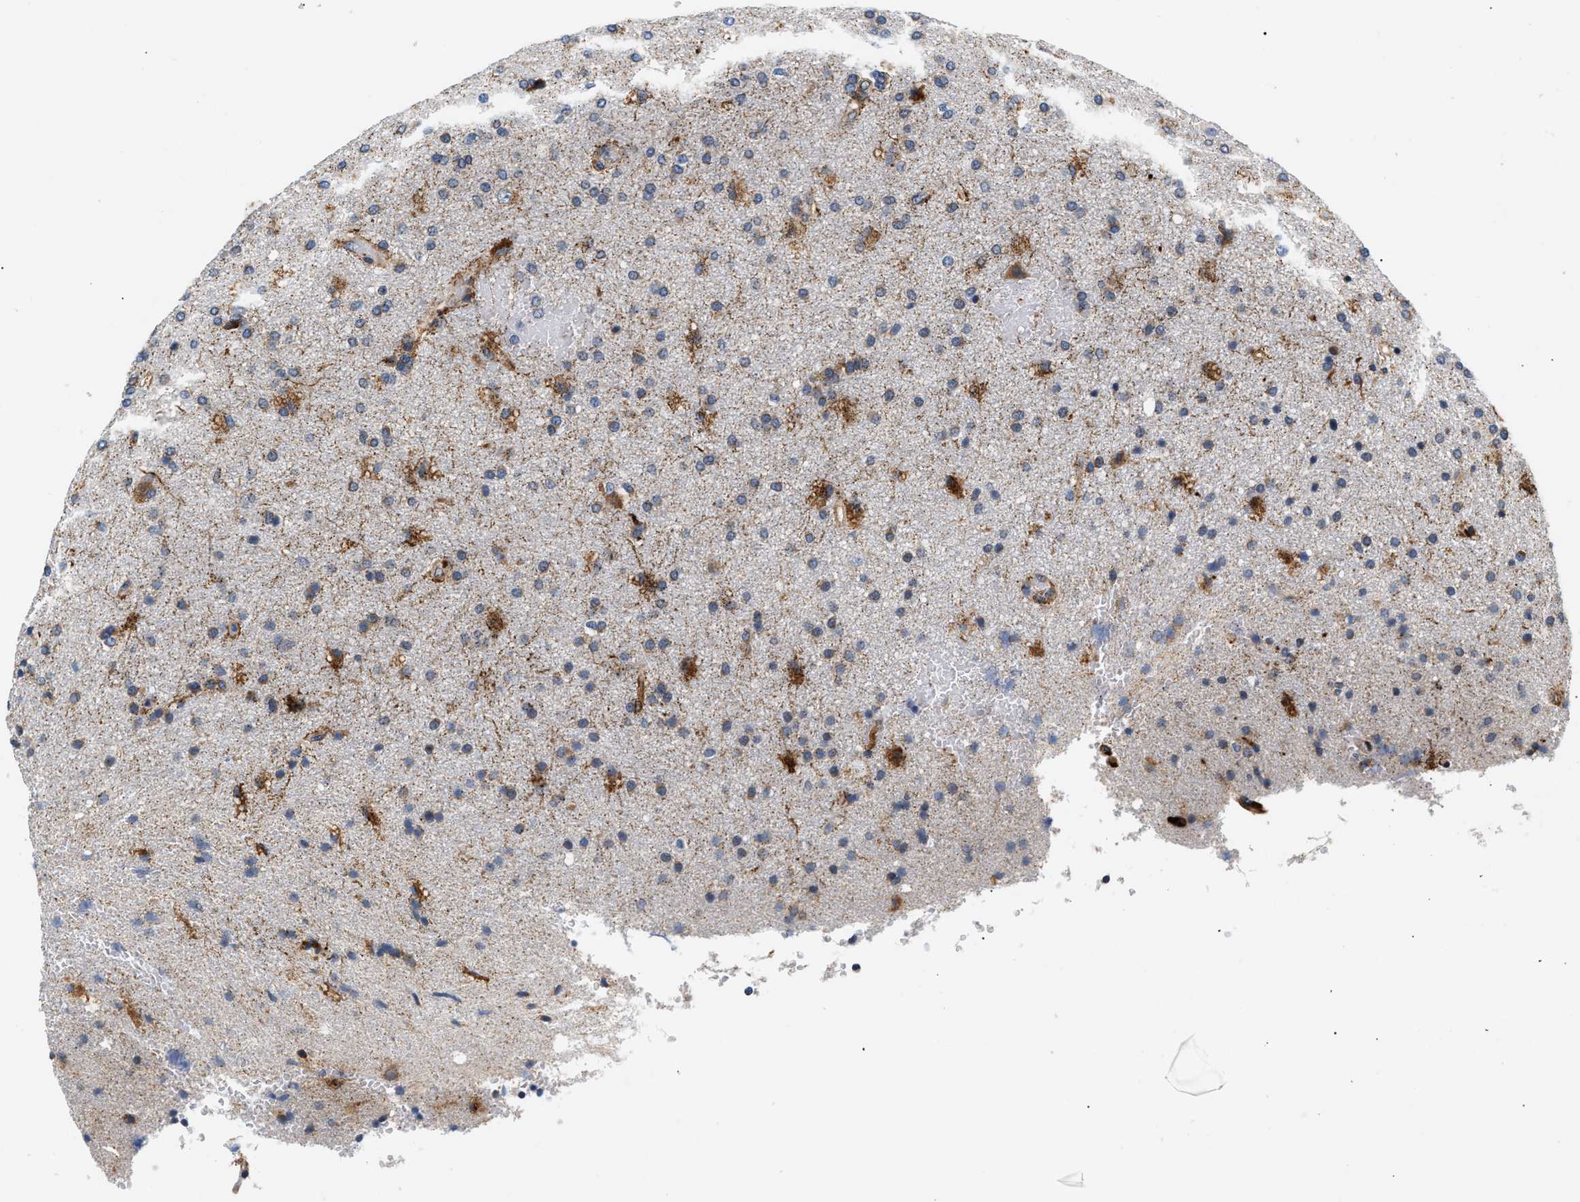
{"staining": {"intensity": "moderate", "quantity": "25%-75%", "location": "cytoplasmic/membranous"}, "tissue": "glioma", "cell_type": "Tumor cells", "image_type": "cancer", "snomed": [{"axis": "morphology", "description": "Glioma, malignant, High grade"}, {"axis": "topography", "description": "Brain"}], "caption": "Immunohistochemical staining of glioma shows medium levels of moderate cytoplasmic/membranous protein positivity in about 25%-75% of tumor cells.", "gene": "IFT74", "patient": {"sex": "male", "age": 72}}